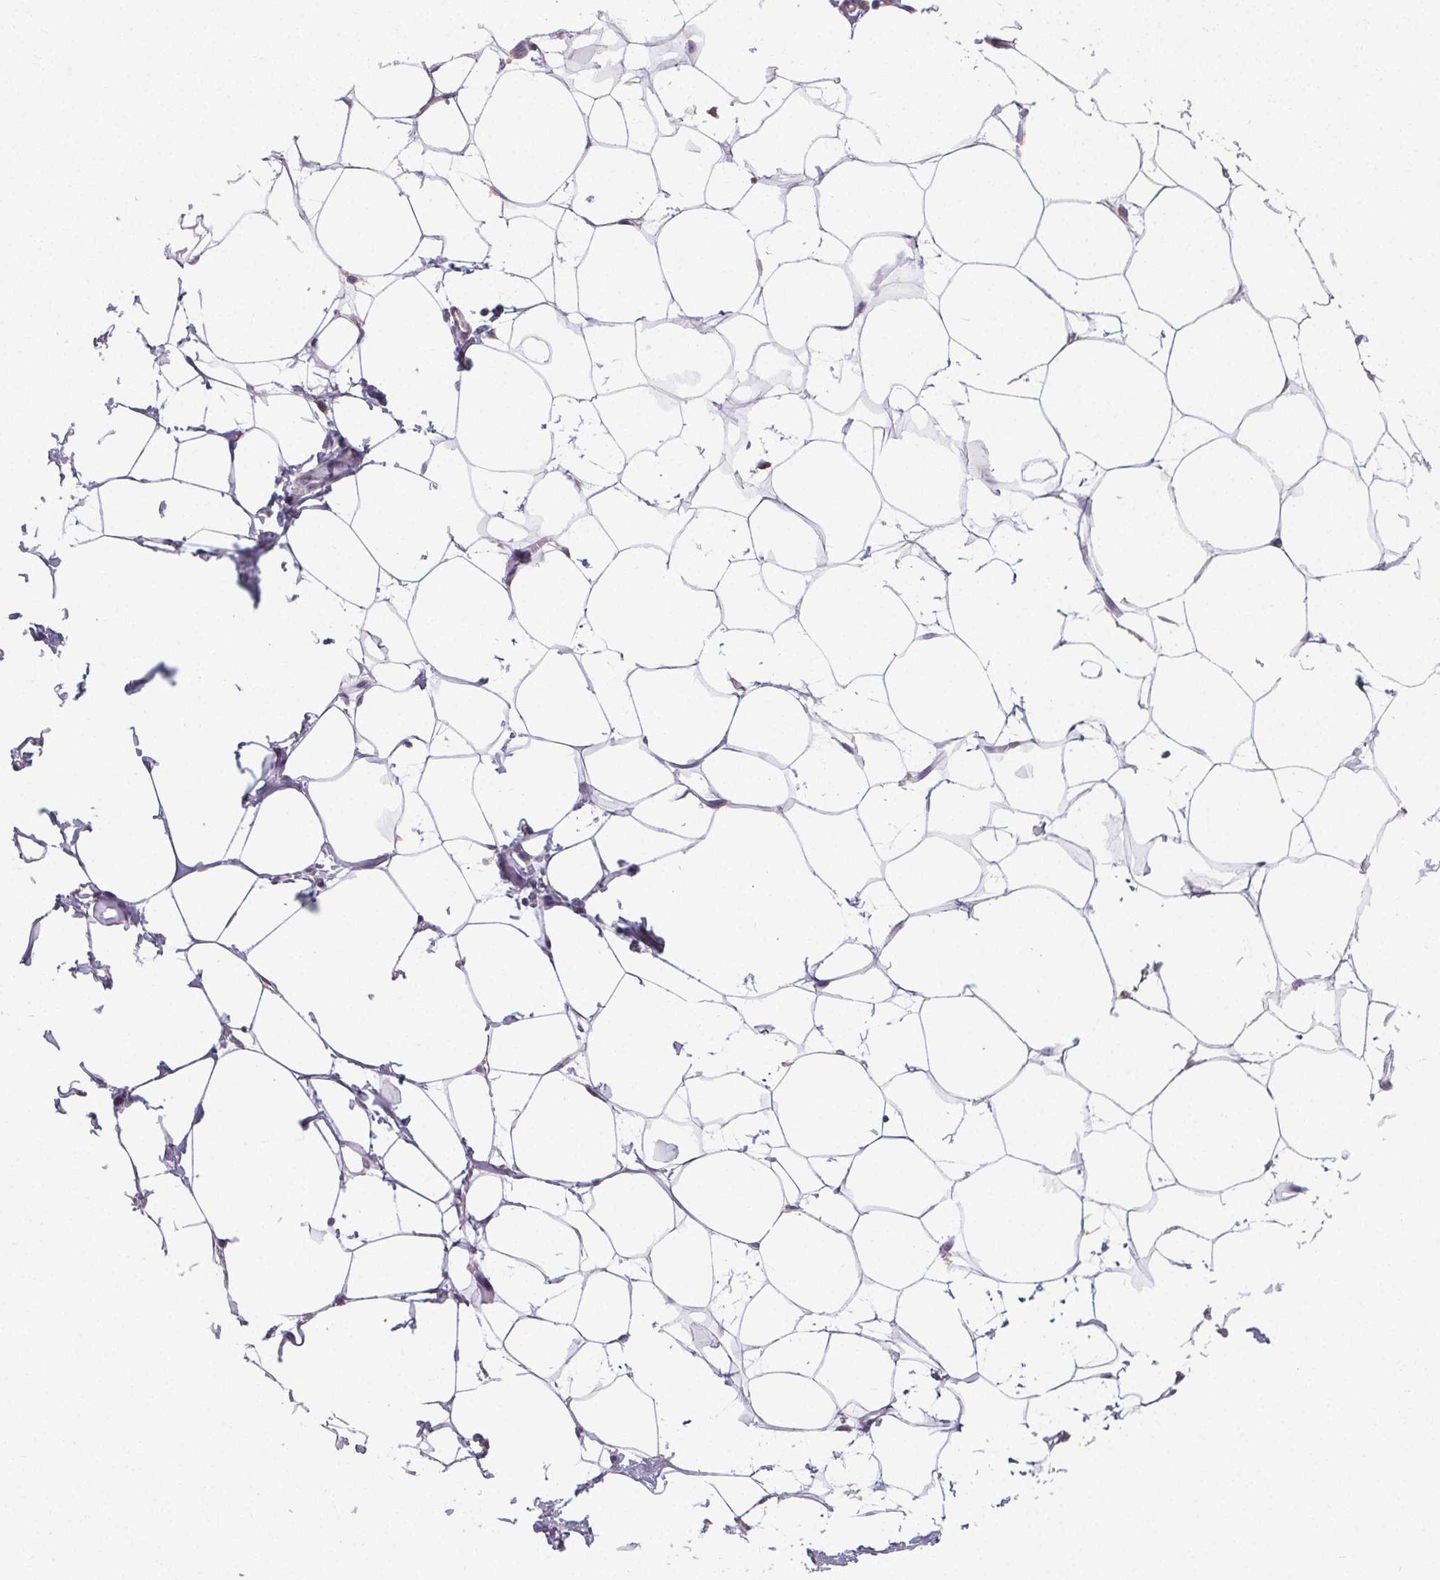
{"staining": {"intensity": "negative", "quantity": "none", "location": "none"}, "tissue": "breast", "cell_type": "Adipocytes", "image_type": "normal", "snomed": [{"axis": "morphology", "description": "Normal tissue, NOS"}, {"axis": "topography", "description": "Breast"}], "caption": "The image shows no significant staining in adipocytes of breast.", "gene": "SLC26A2", "patient": {"sex": "female", "age": 27}}